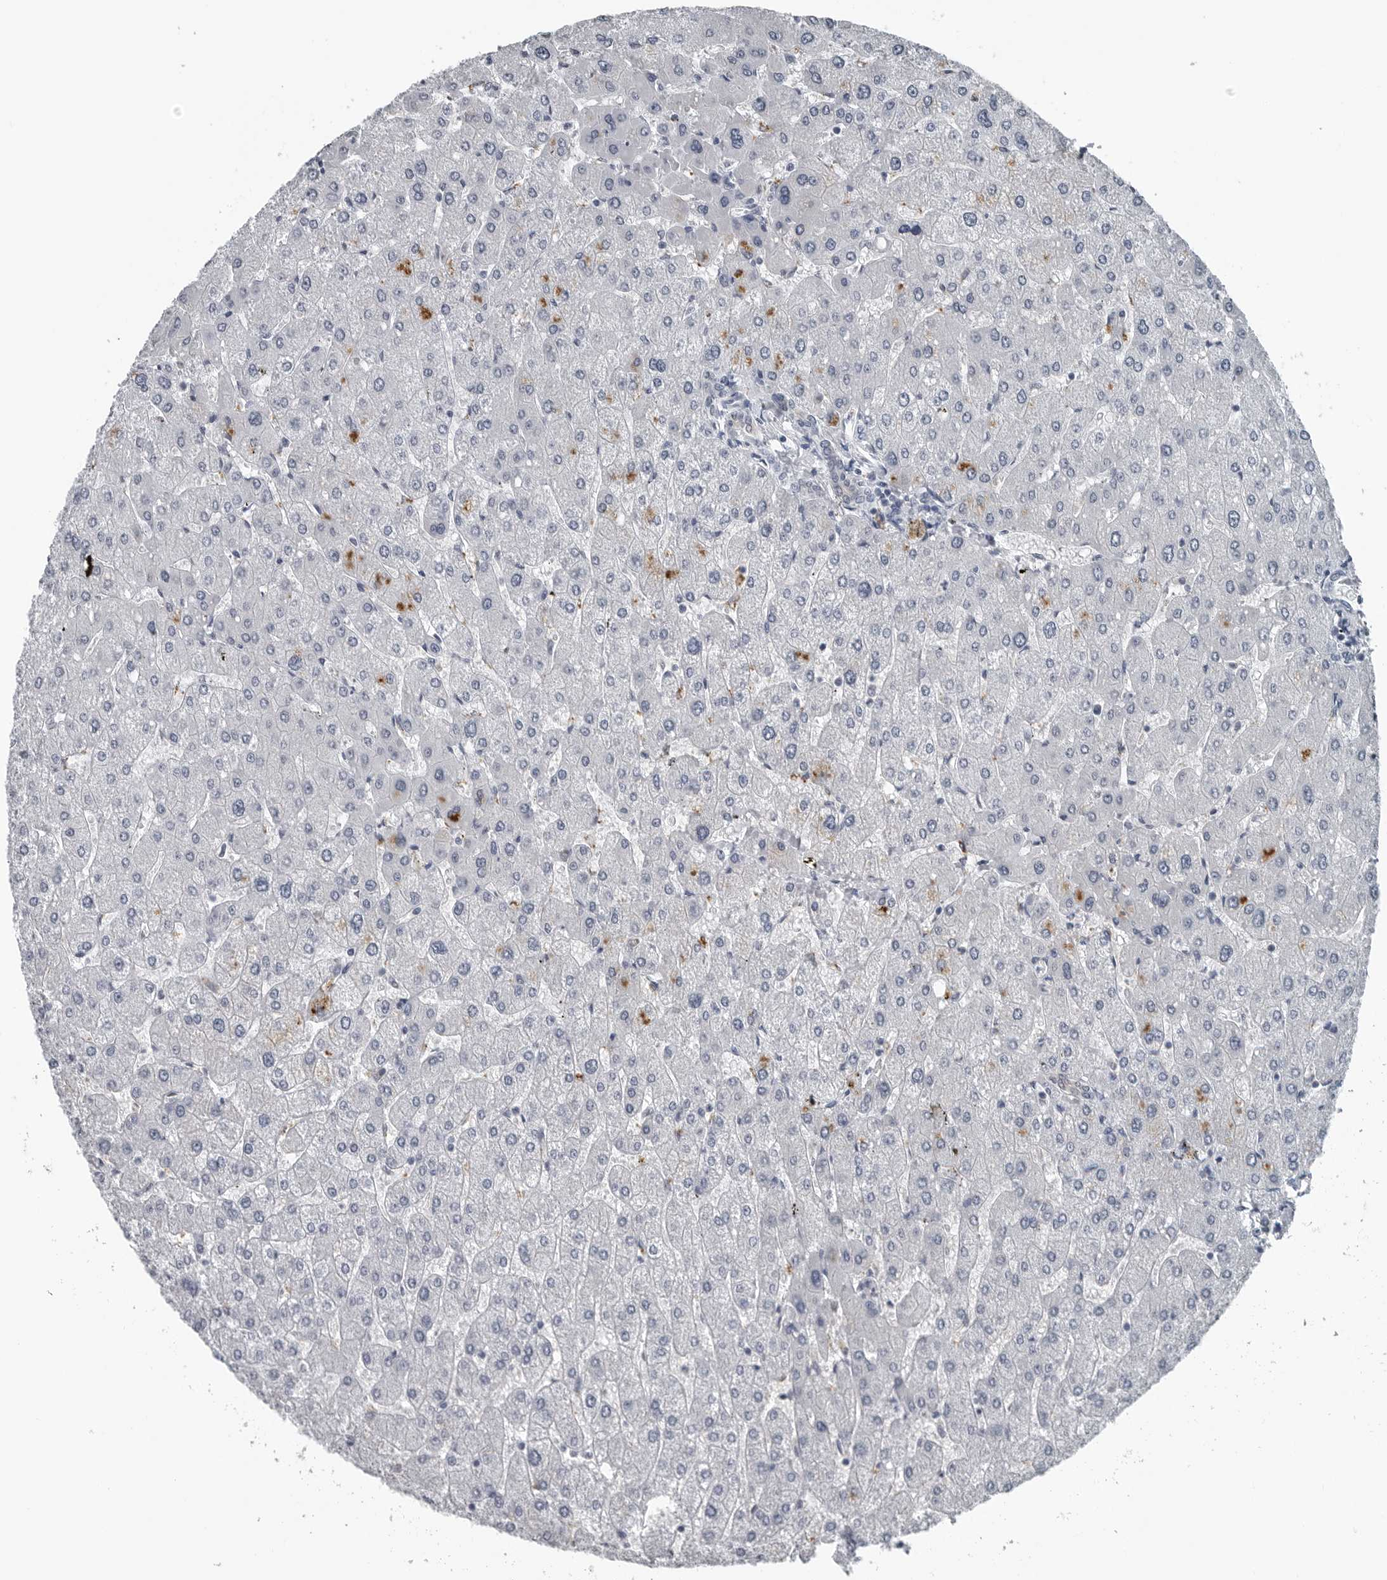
{"staining": {"intensity": "negative", "quantity": "none", "location": "none"}, "tissue": "liver", "cell_type": "Cholangiocytes", "image_type": "normal", "snomed": [{"axis": "morphology", "description": "Normal tissue, NOS"}, {"axis": "topography", "description": "Liver"}], "caption": "Immunohistochemical staining of benign liver exhibits no significant positivity in cholangiocytes. (Stains: DAB (3,3'-diaminobenzidine) IHC with hematoxylin counter stain, Microscopy: brightfield microscopy at high magnification).", "gene": "SPINK1", "patient": {"sex": "male", "age": 55}}